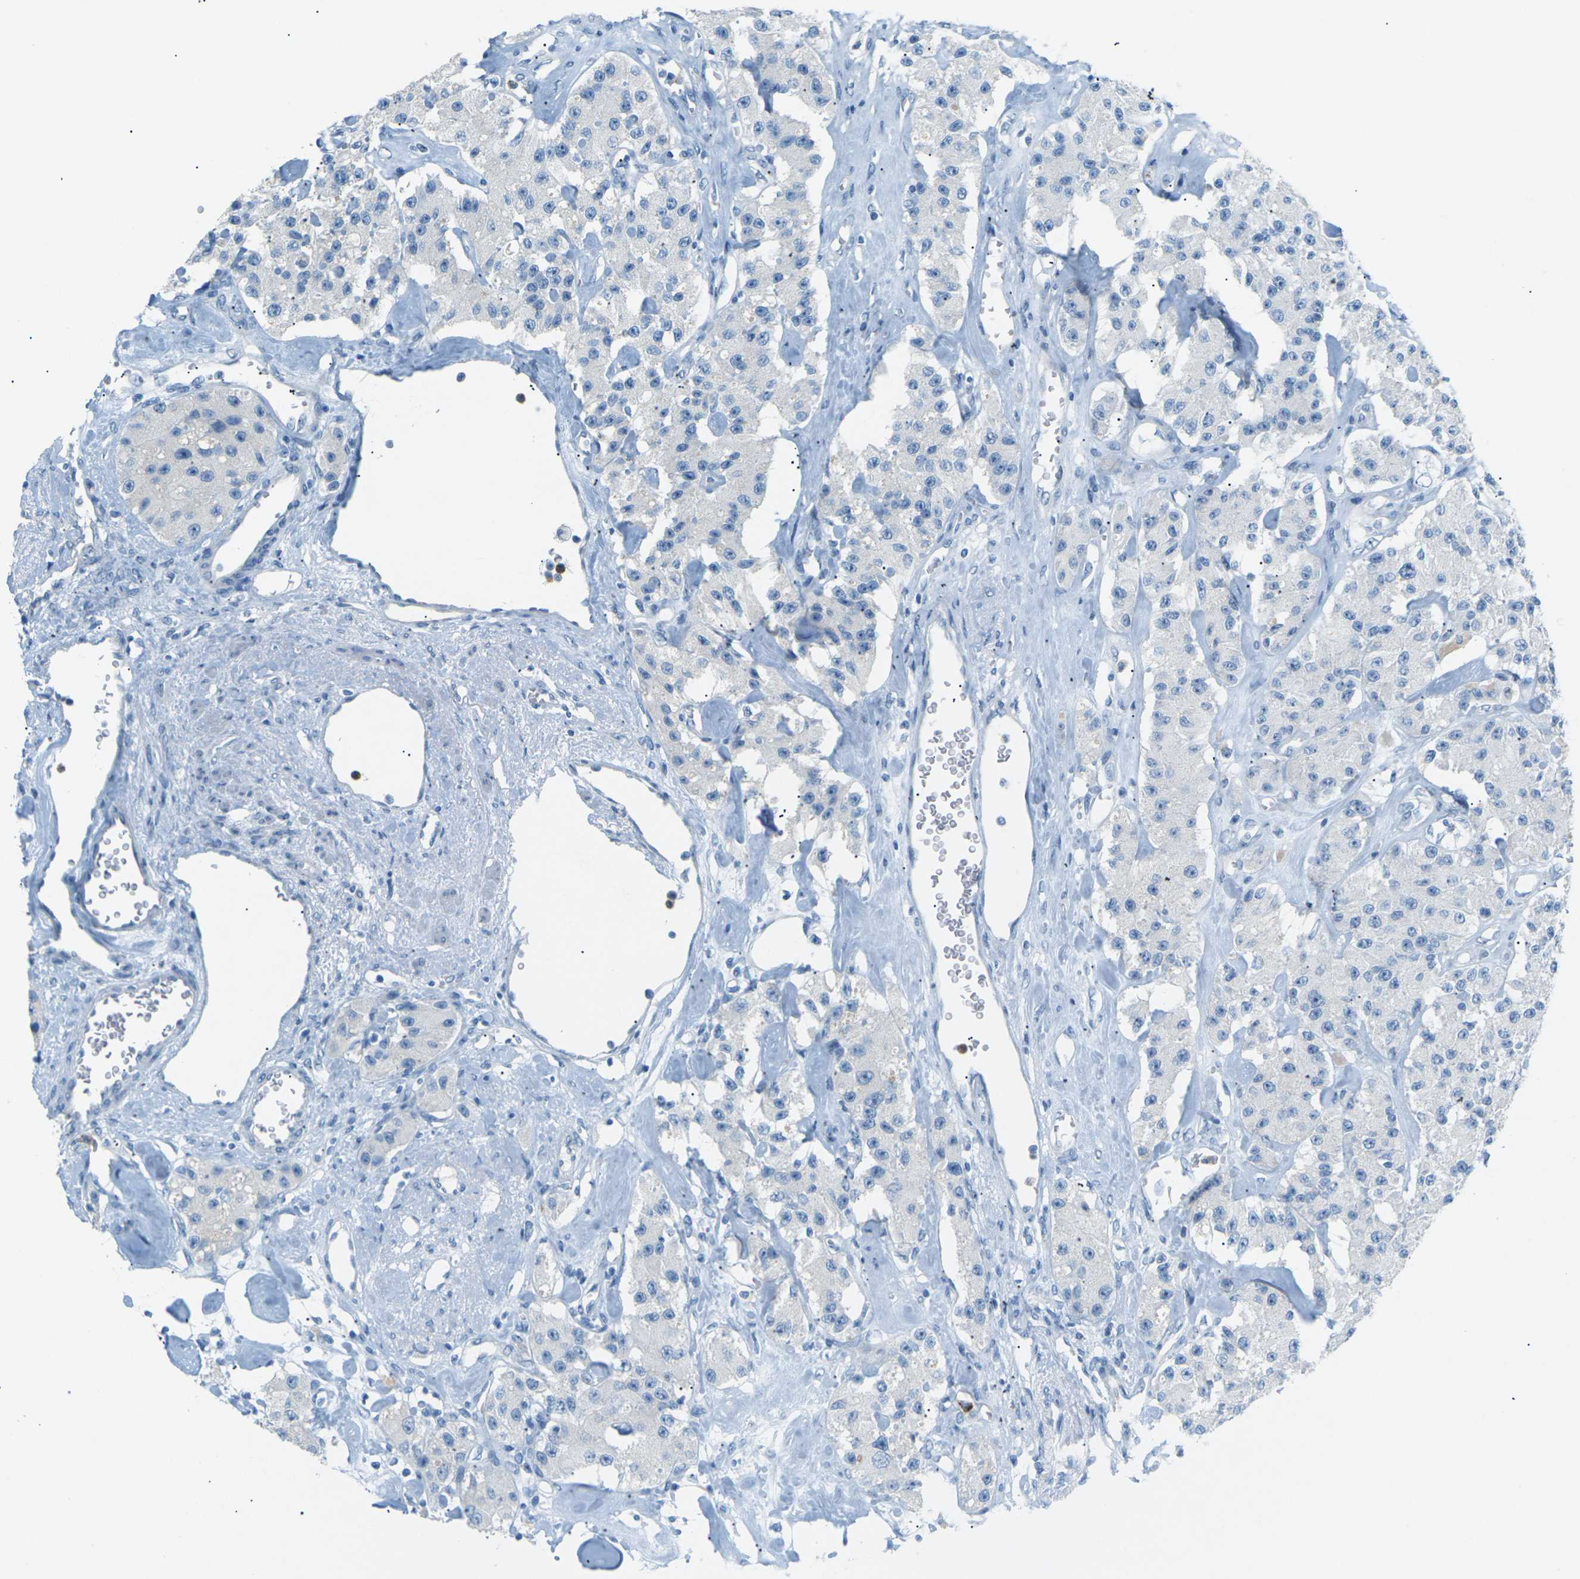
{"staining": {"intensity": "negative", "quantity": "none", "location": "none"}, "tissue": "carcinoid", "cell_type": "Tumor cells", "image_type": "cancer", "snomed": [{"axis": "morphology", "description": "Carcinoid, malignant, NOS"}, {"axis": "topography", "description": "Pancreas"}], "caption": "Protein analysis of malignant carcinoid displays no significant expression in tumor cells. The staining was performed using DAB (3,3'-diaminobenzidine) to visualize the protein expression in brown, while the nuclei were stained in blue with hematoxylin (Magnification: 20x).", "gene": "CDH16", "patient": {"sex": "male", "age": 41}}